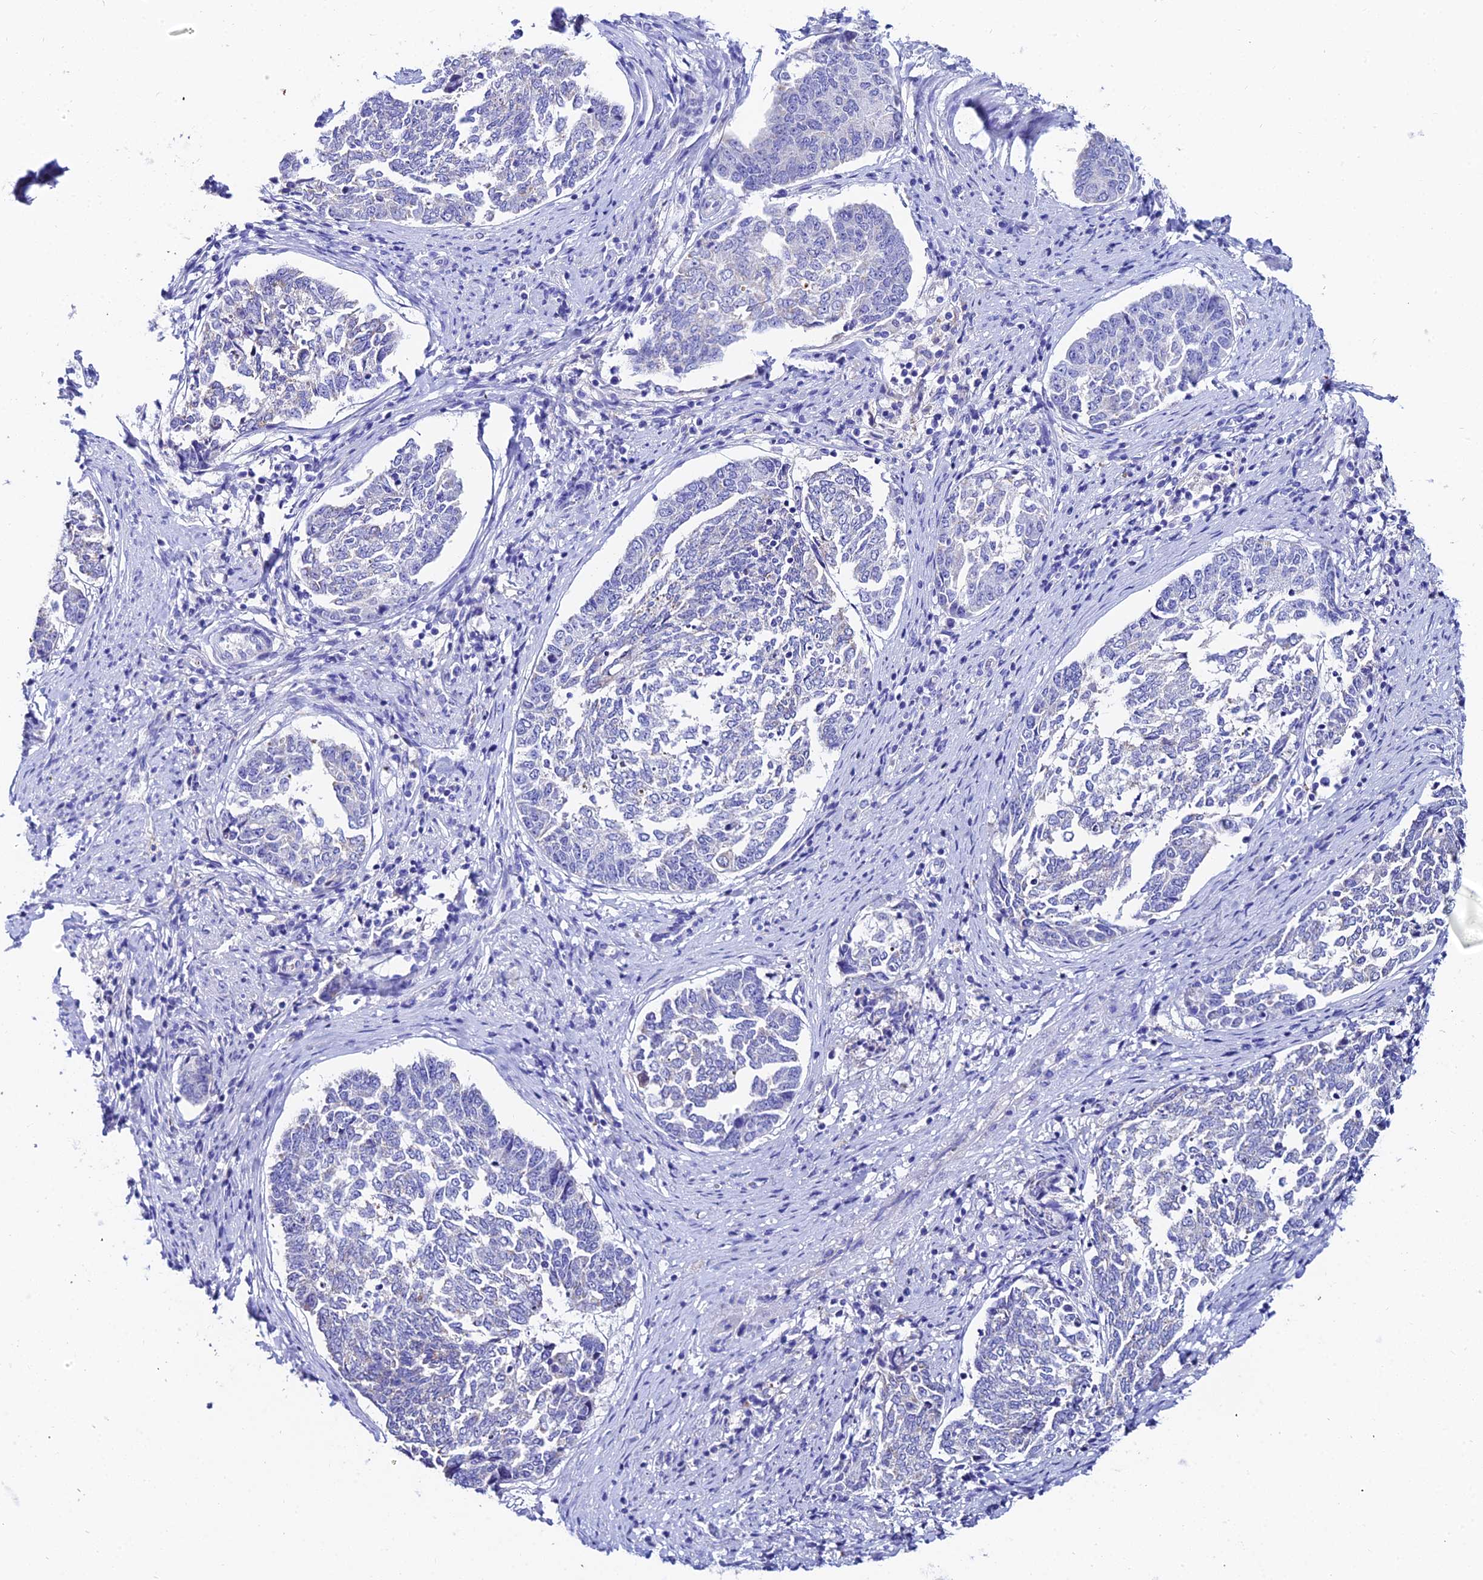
{"staining": {"intensity": "negative", "quantity": "none", "location": "none"}, "tissue": "endometrial cancer", "cell_type": "Tumor cells", "image_type": "cancer", "snomed": [{"axis": "morphology", "description": "Adenocarcinoma, NOS"}, {"axis": "topography", "description": "Endometrium"}], "caption": "Immunohistochemistry of adenocarcinoma (endometrial) shows no positivity in tumor cells.", "gene": "CEP41", "patient": {"sex": "female", "age": 80}}